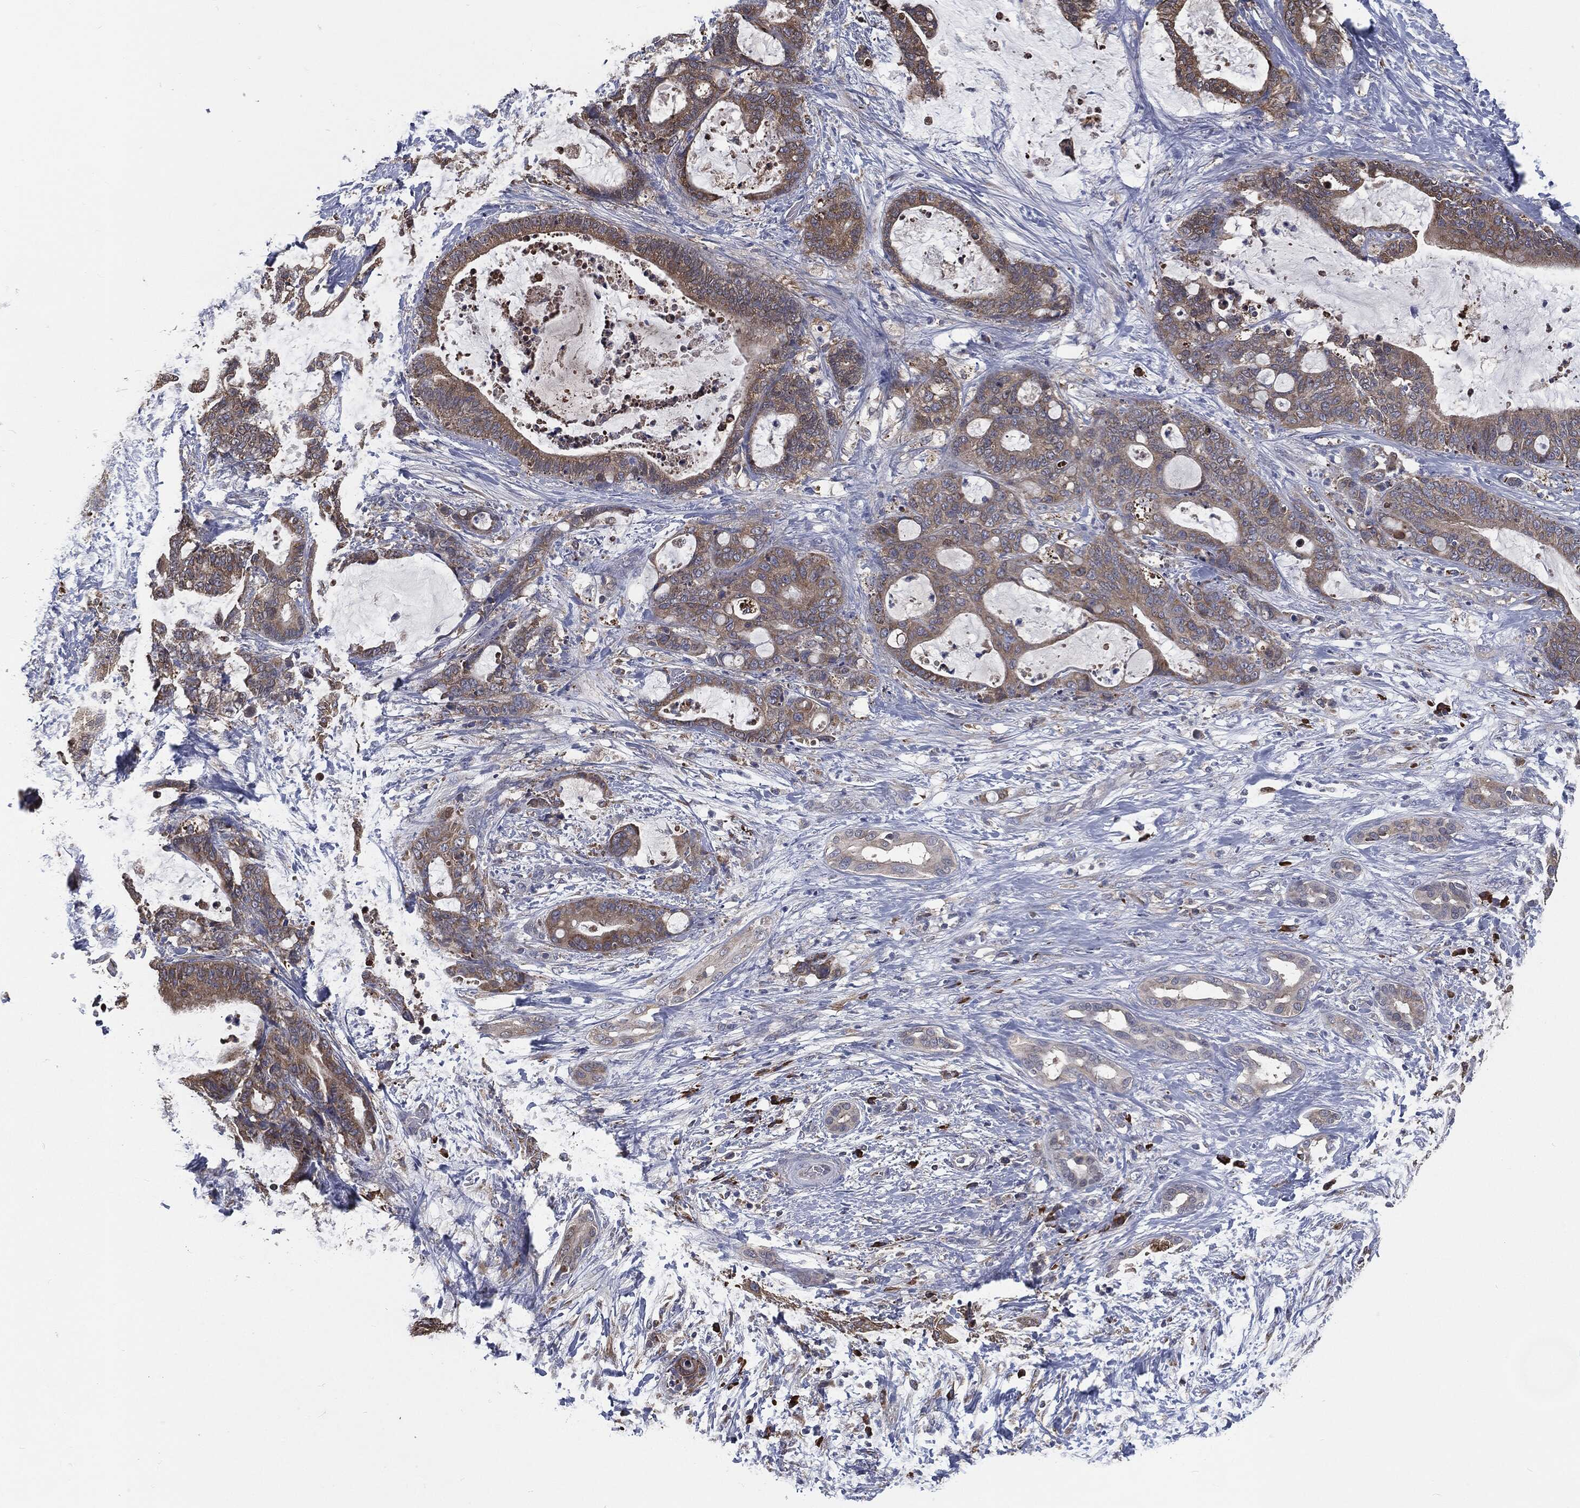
{"staining": {"intensity": "moderate", "quantity": "25%-75%", "location": "cytoplasmic/membranous"}, "tissue": "liver cancer", "cell_type": "Tumor cells", "image_type": "cancer", "snomed": [{"axis": "morphology", "description": "Cholangiocarcinoma"}, {"axis": "topography", "description": "Liver"}], "caption": "Immunohistochemistry staining of liver cancer (cholangiocarcinoma), which reveals medium levels of moderate cytoplasmic/membranous staining in about 25%-75% of tumor cells indicating moderate cytoplasmic/membranous protein expression. The staining was performed using DAB (3,3'-diaminobenzidine) (brown) for protein detection and nuclei were counterstained in hematoxylin (blue).", "gene": "PRDX4", "patient": {"sex": "female", "age": 73}}